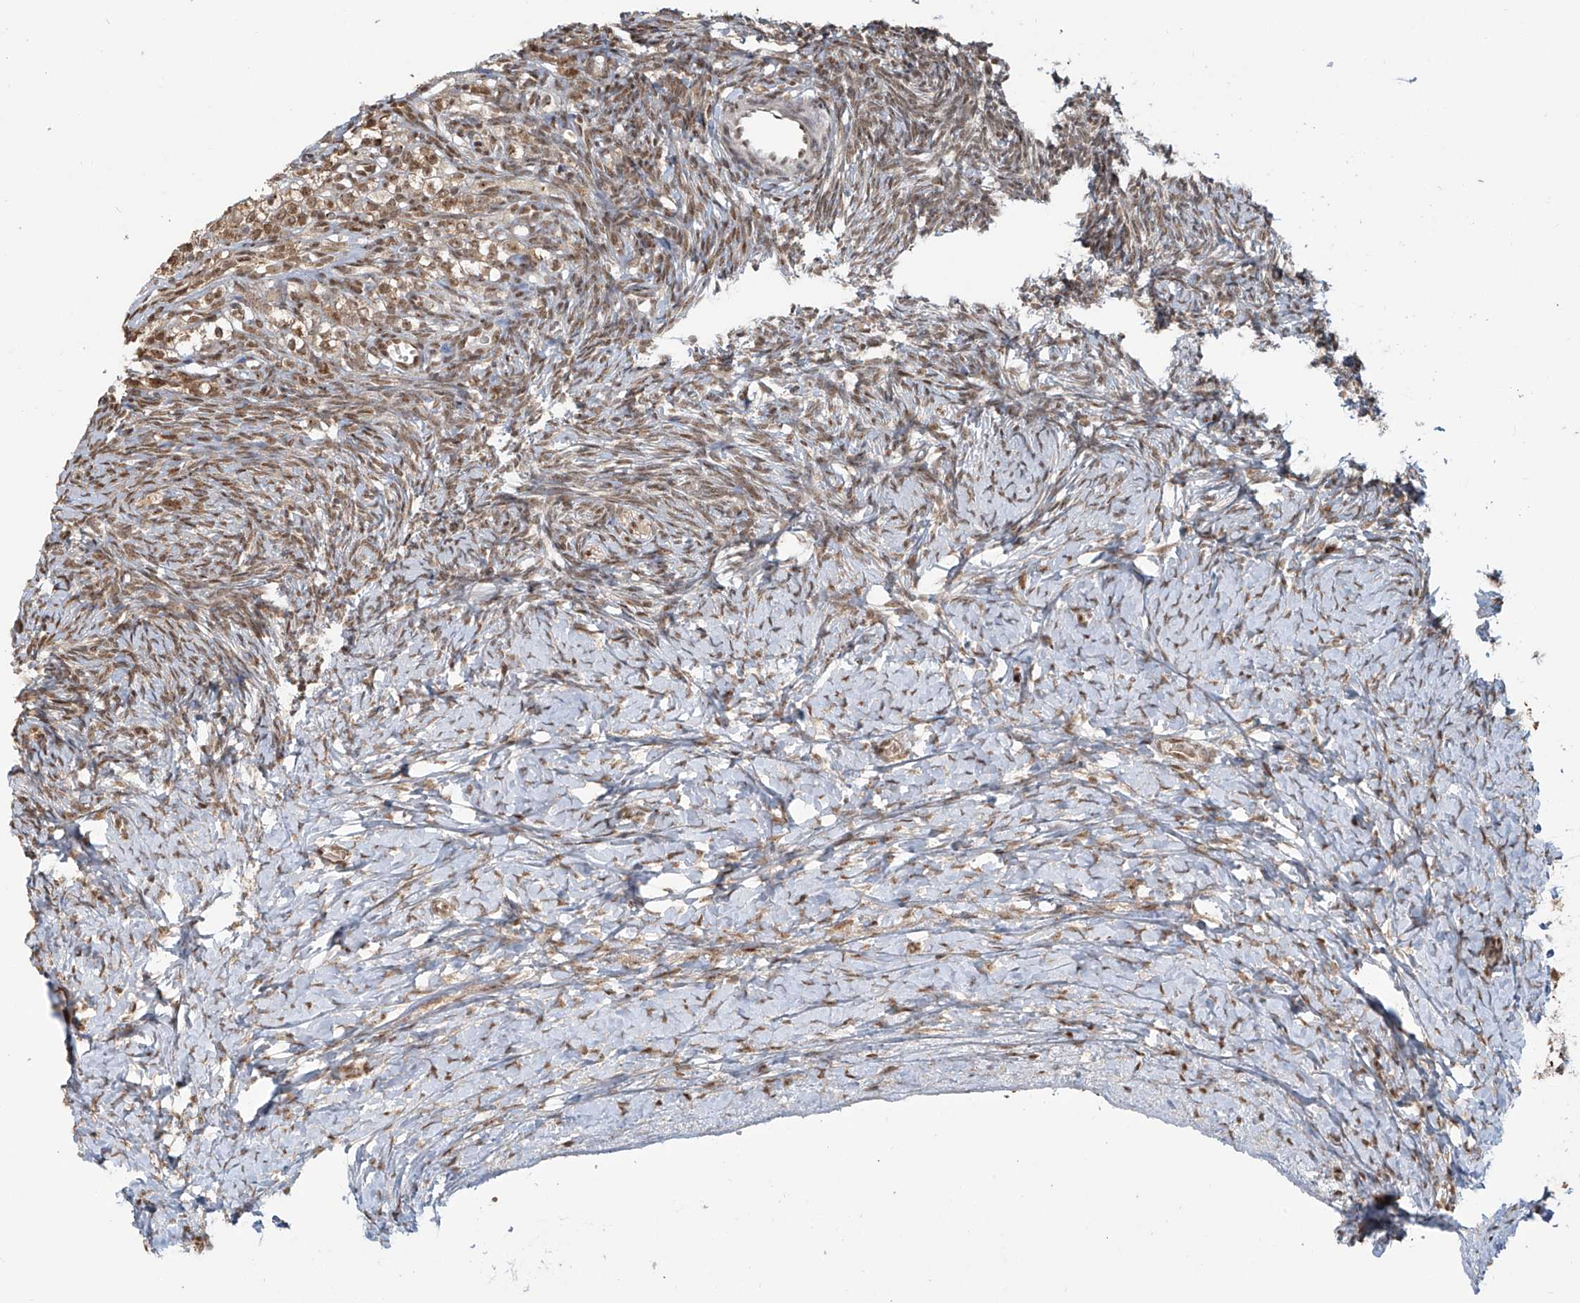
{"staining": {"intensity": "moderate", "quantity": ">75%", "location": "cytoplasmic/membranous"}, "tissue": "ovary", "cell_type": "Follicle cells", "image_type": "normal", "snomed": [{"axis": "morphology", "description": "Normal tissue, NOS"}, {"axis": "morphology", "description": "Developmental malformation"}, {"axis": "topography", "description": "Ovary"}], "caption": "DAB (3,3'-diaminobenzidine) immunohistochemical staining of normal human ovary reveals moderate cytoplasmic/membranous protein staining in approximately >75% of follicle cells.", "gene": "VMP1", "patient": {"sex": "female", "age": 39}}